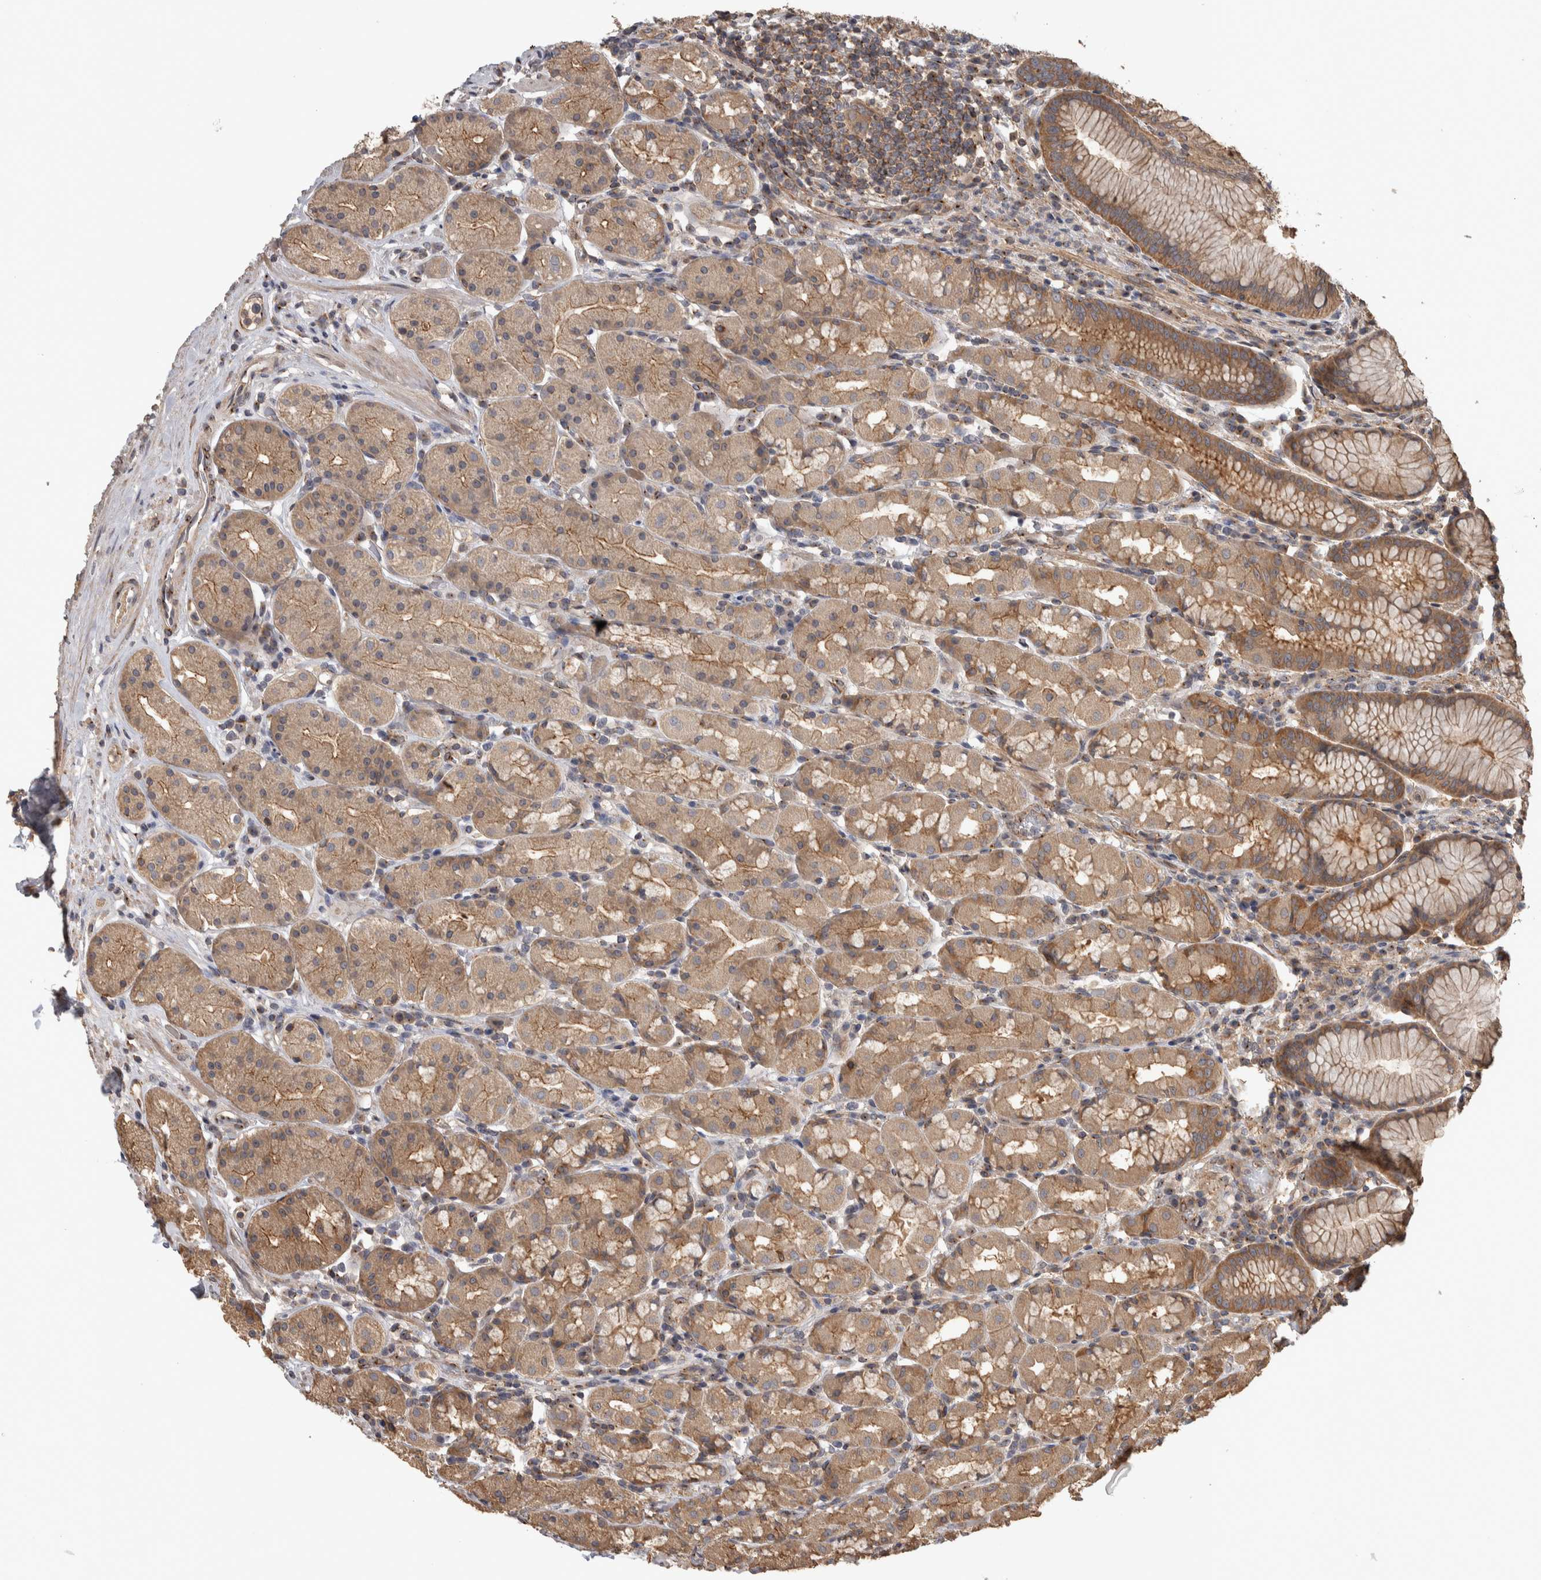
{"staining": {"intensity": "moderate", "quantity": "25%-75%", "location": "cytoplasmic/membranous"}, "tissue": "stomach", "cell_type": "Glandular cells", "image_type": "normal", "snomed": [{"axis": "morphology", "description": "Normal tissue, NOS"}, {"axis": "topography", "description": "Stomach, lower"}], "caption": "Brown immunohistochemical staining in unremarkable human stomach reveals moderate cytoplasmic/membranous positivity in approximately 25%-75% of glandular cells.", "gene": "IFRD1", "patient": {"sex": "female", "age": 56}}